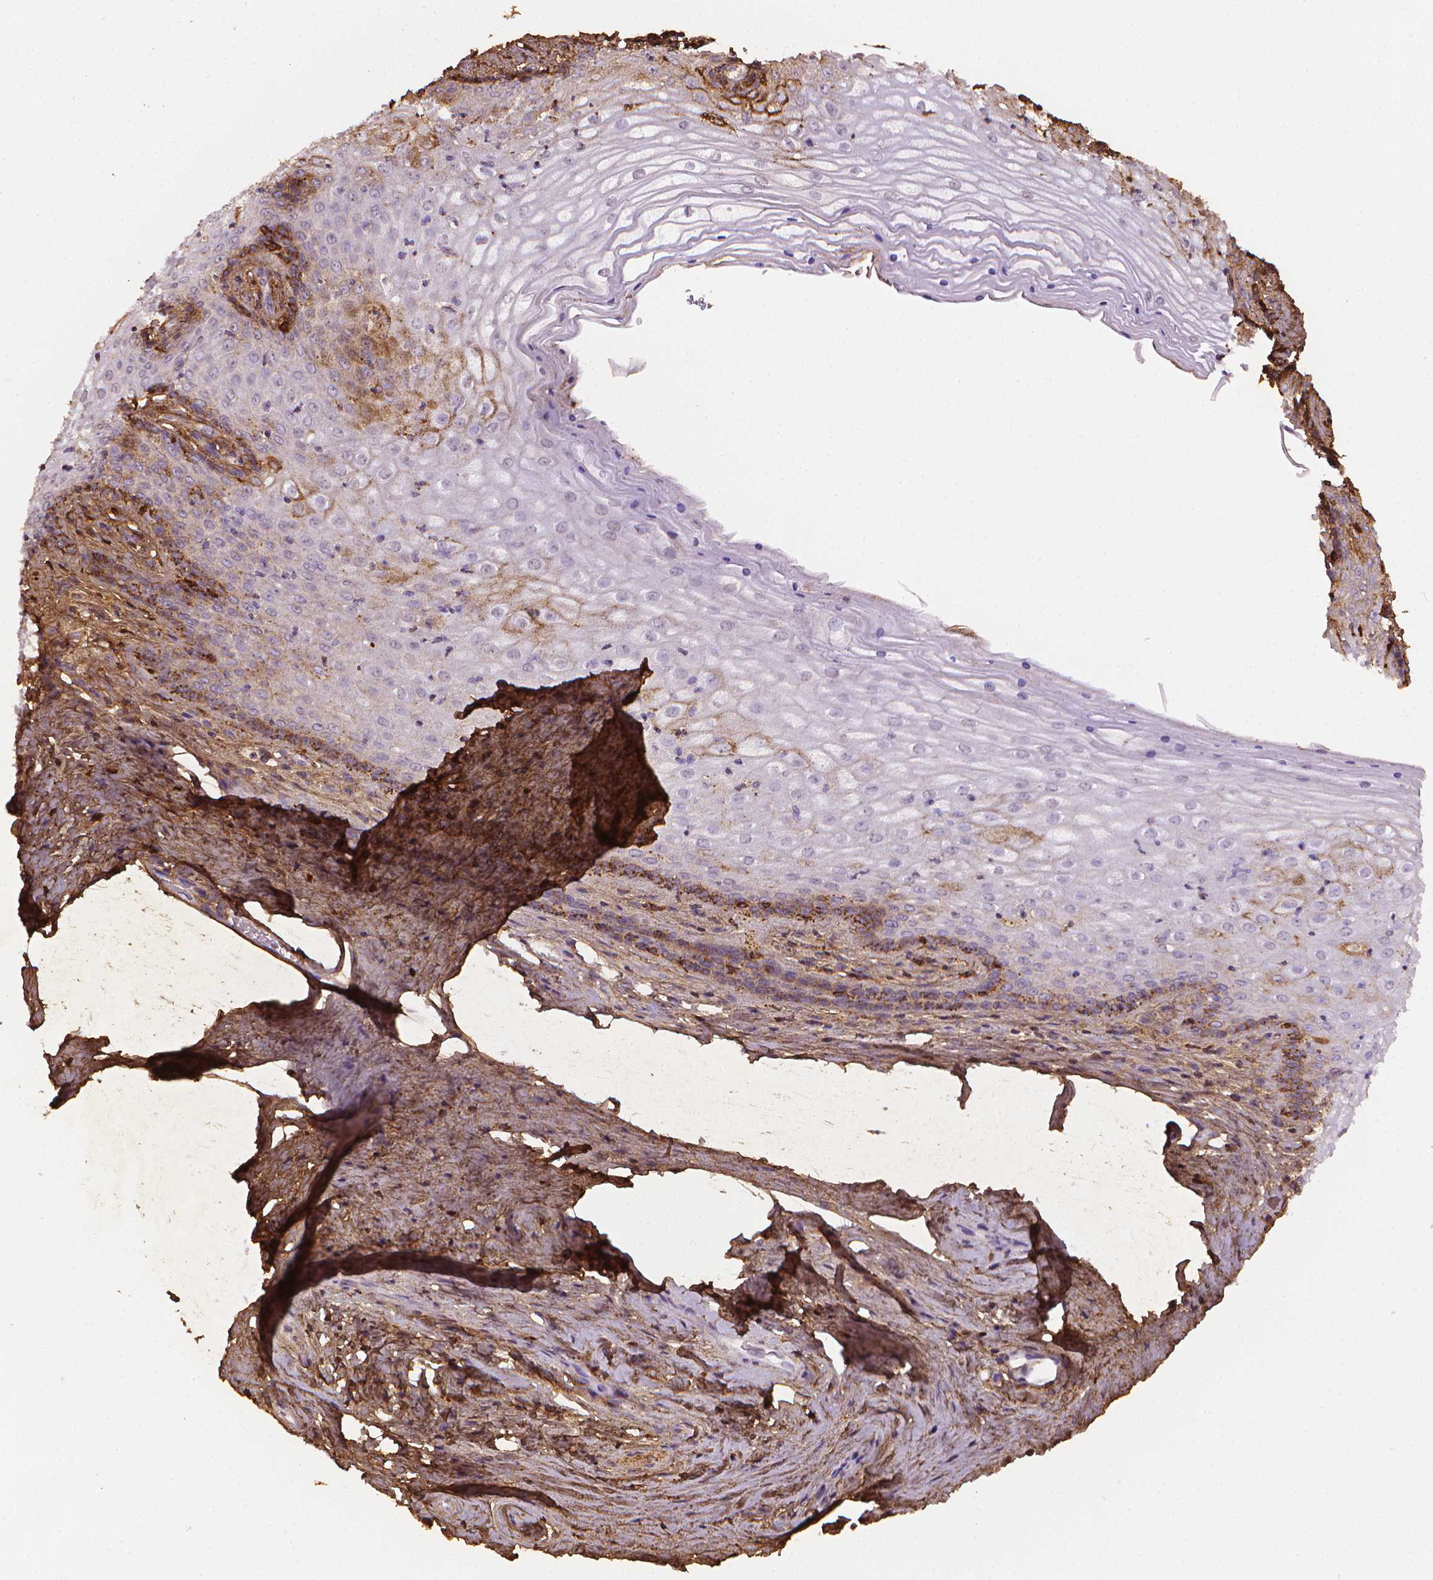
{"staining": {"intensity": "moderate", "quantity": "<25%", "location": "cytoplasmic/membranous"}, "tissue": "vagina", "cell_type": "Squamous epithelial cells", "image_type": "normal", "snomed": [{"axis": "morphology", "description": "Normal tissue, NOS"}, {"axis": "topography", "description": "Vagina"}], "caption": "Protein expression by IHC shows moderate cytoplasmic/membranous staining in about <25% of squamous epithelial cells in normal vagina.", "gene": "DCN", "patient": {"sex": "female", "age": 45}}